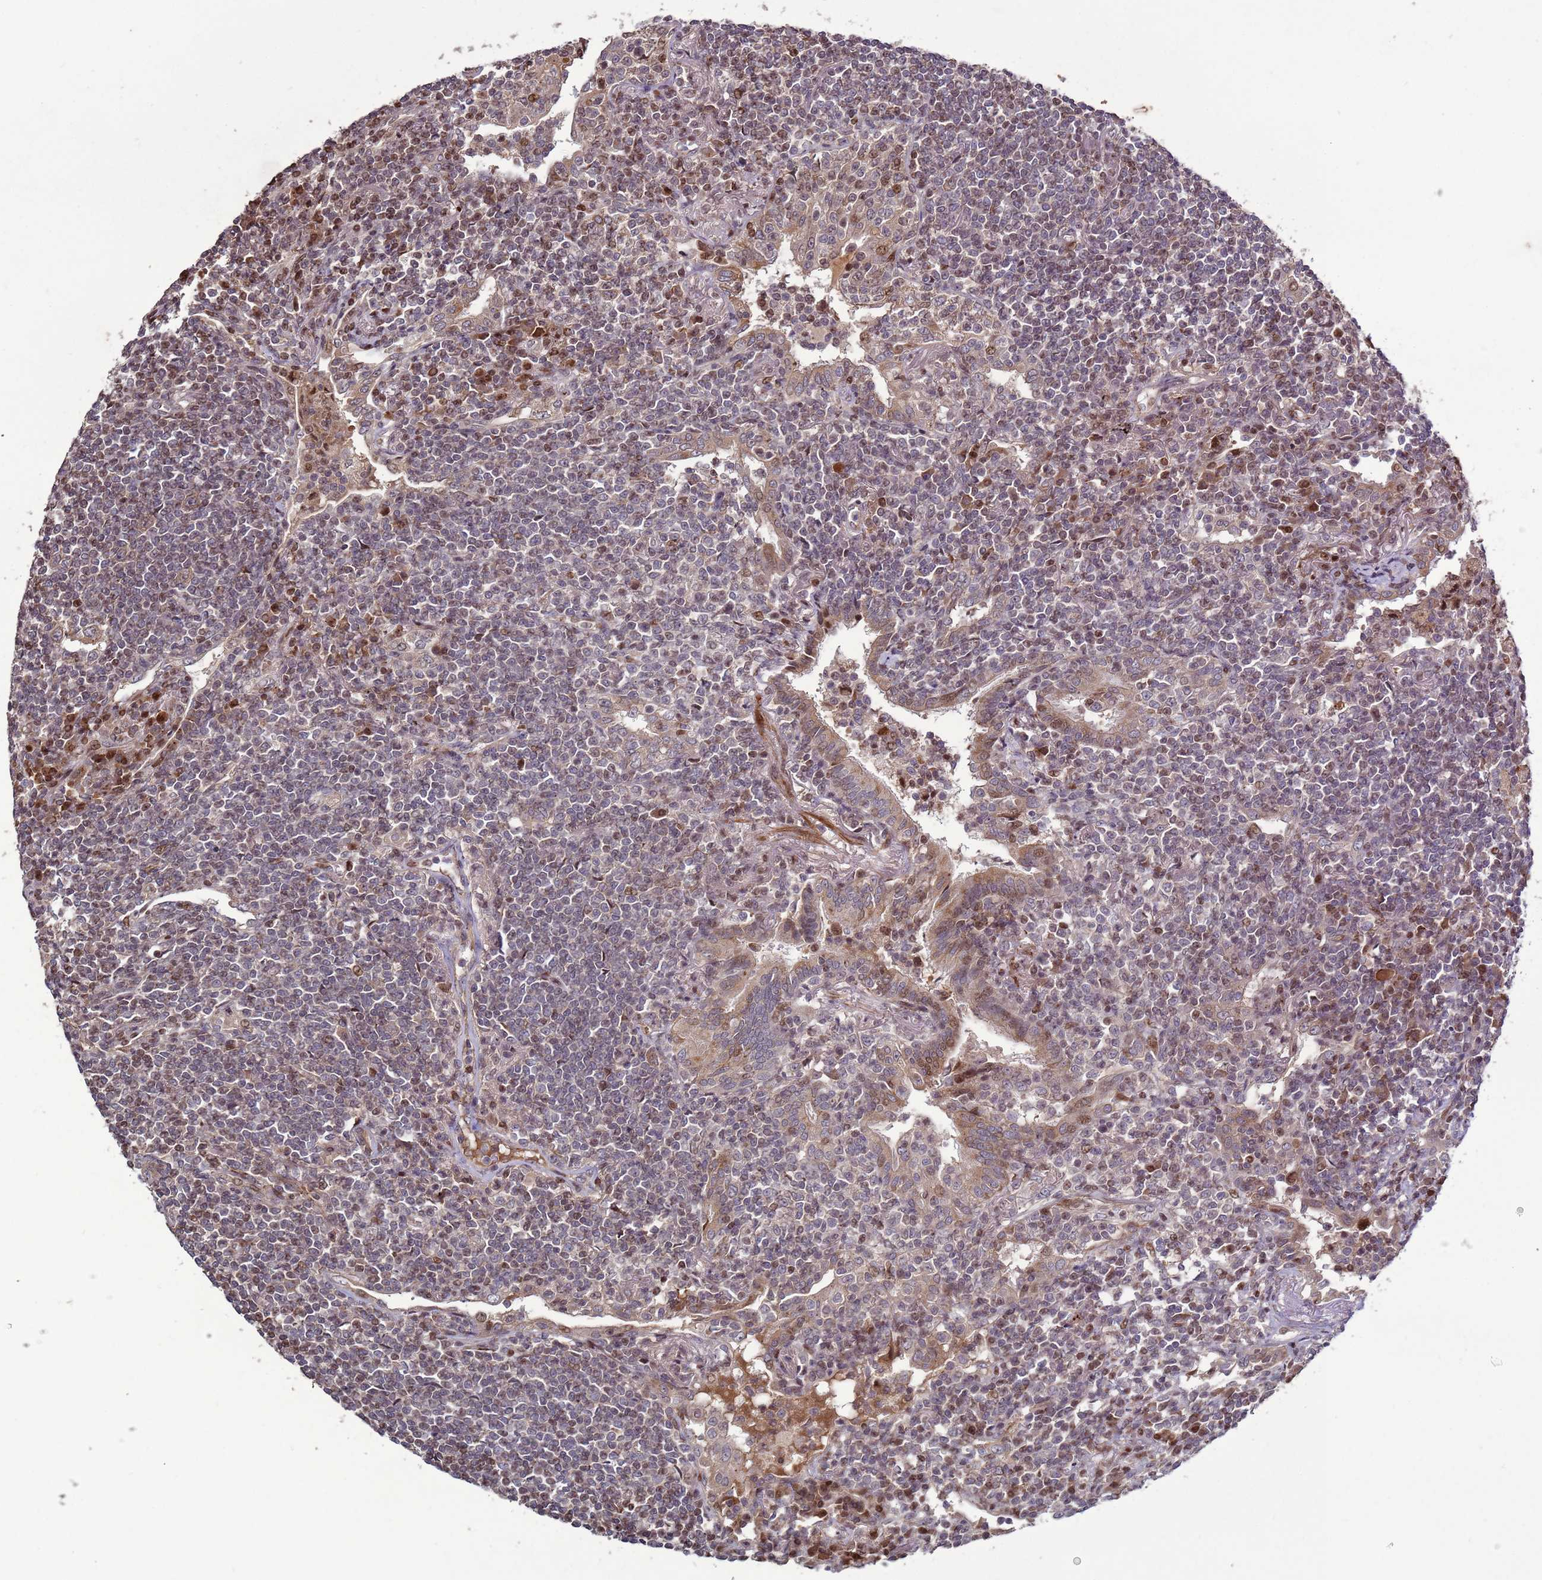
{"staining": {"intensity": "weak", "quantity": "<25%", "location": "nuclear"}, "tissue": "lymphoma", "cell_type": "Tumor cells", "image_type": "cancer", "snomed": [{"axis": "morphology", "description": "Malignant lymphoma, non-Hodgkin's type, Low grade"}, {"axis": "topography", "description": "Lung"}], "caption": "This is an immunohistochemistry image of human low-grade malignant lymphoma, non-Hodgkin's type. There is no positivity in tumor cells.", "gene": "HGH1", "patient": {"sex": "female", "age": 71}}